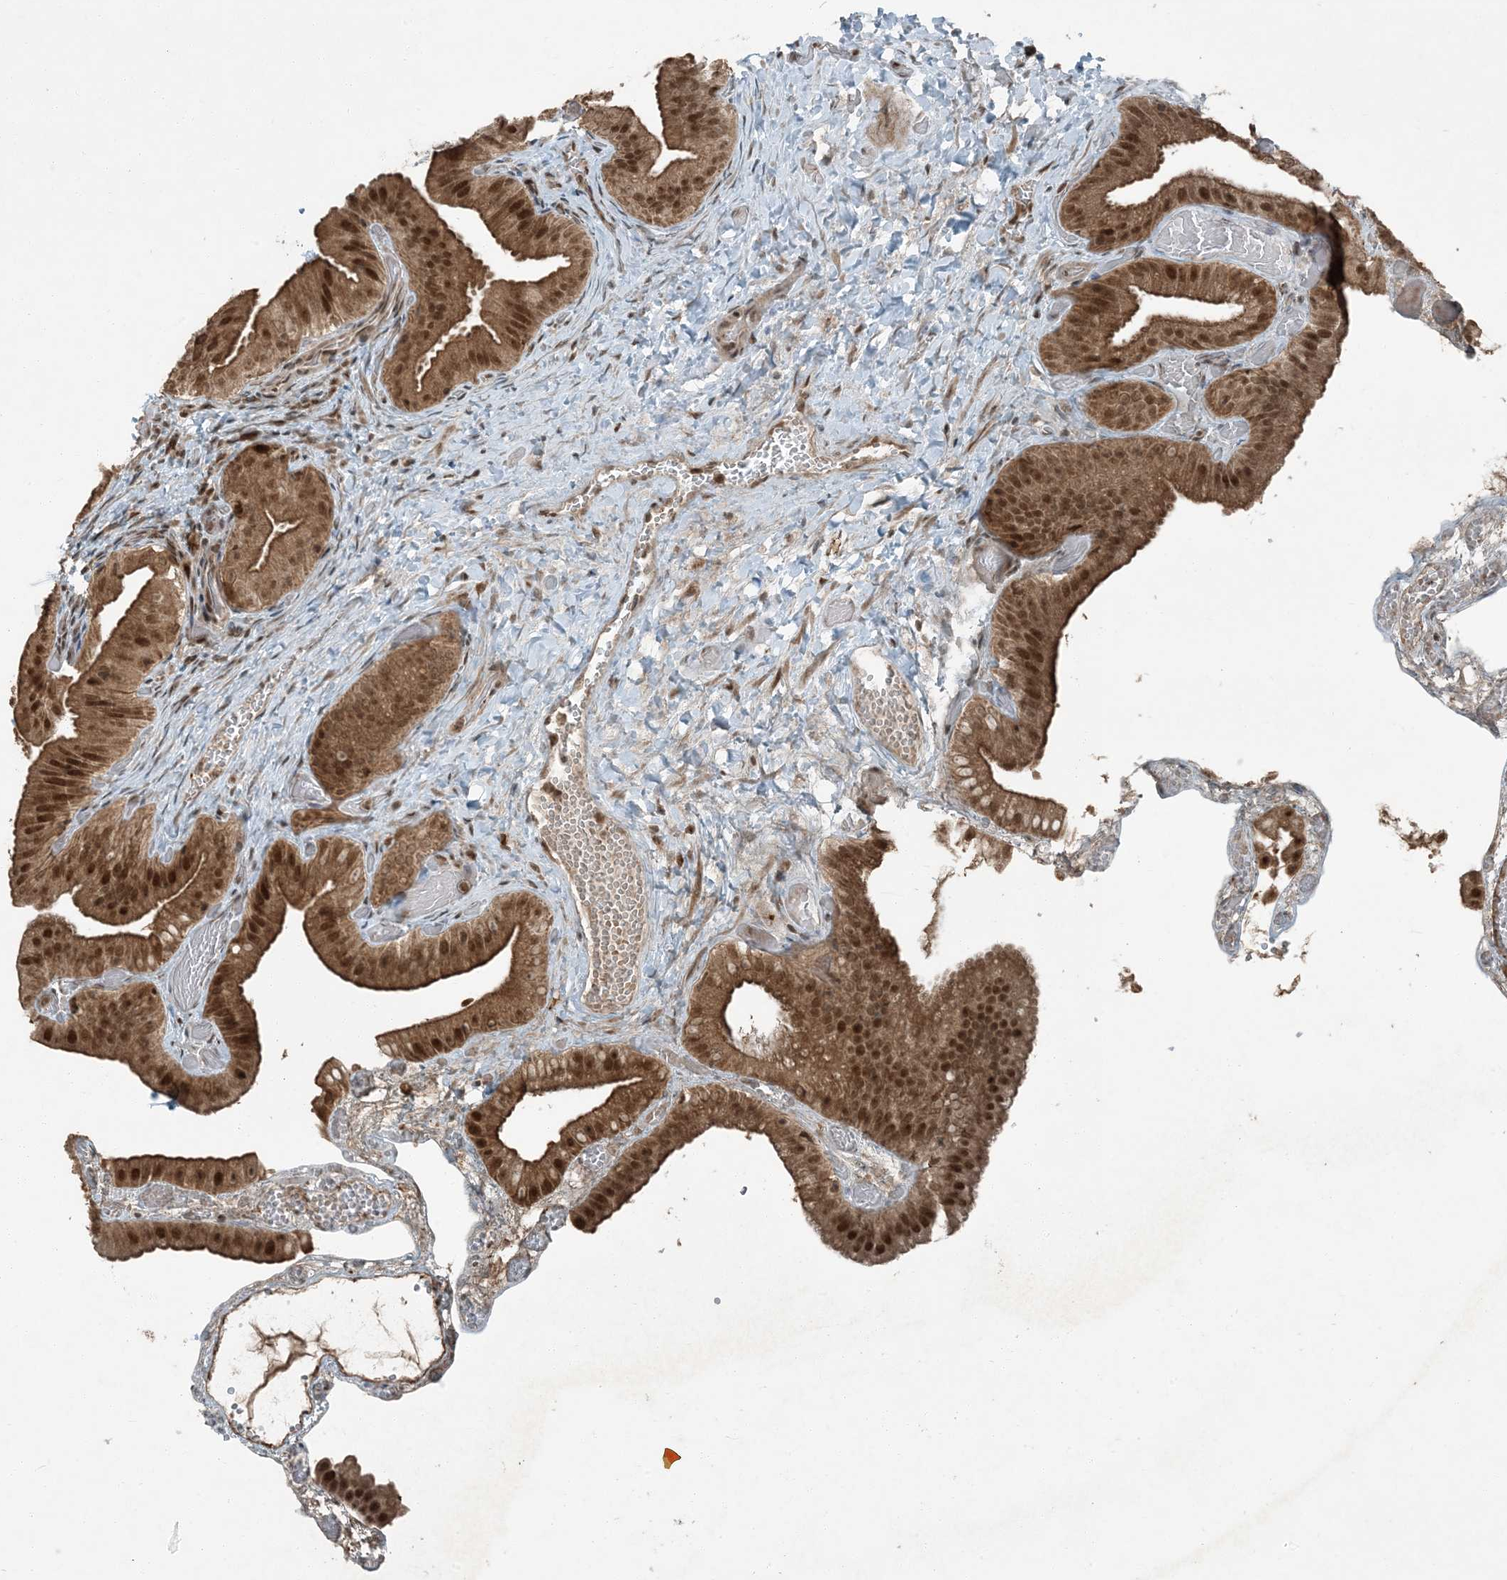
{"staining": {"intensity": "strong", "quantity": ">75%", "location": "cytoplasmic/membranous,nuclear"}, "tissue": "gallbladder", "cell_type": "Glandular cells", "image_type": "normal", "snomed": [{"axis": "morphology", "description": "Normal tissue, NOS"}, {"axis": "topography", "description": "Gallbladder"}], "caption": "This micrograph shows benign gallbladder stained with immunohistochemistry to label a protein in brown. The cytoplasmic/membranous,nuclear of glandular cells show strong positivity for the protein. Nuclei are counter-stained blue.", "gene": "TRAPPC12", "patient": {"sex": "female", "age": 64}}